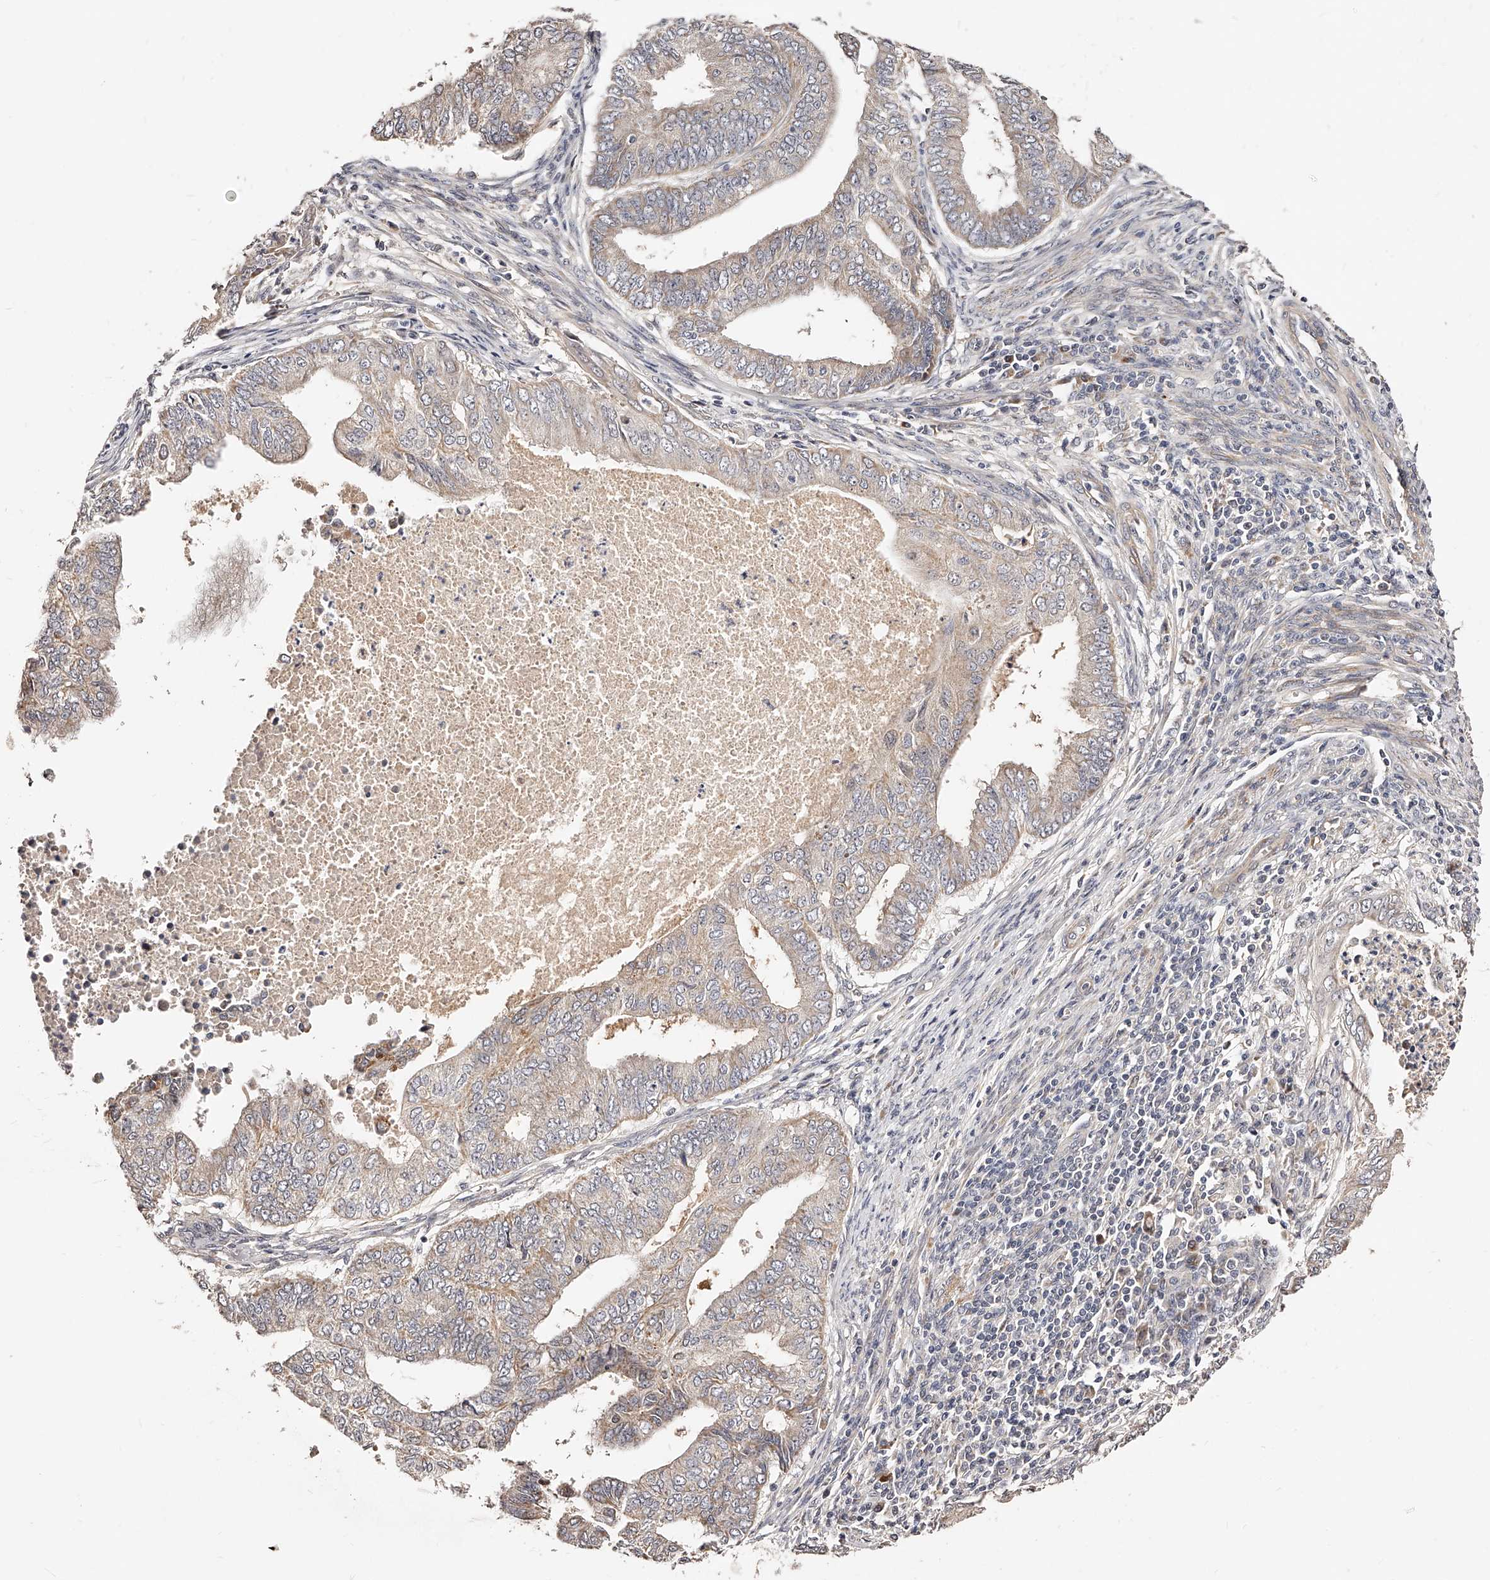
{"staining": {"intensity": "weak", "quantity": "<25%", "location": "cytoplasmic/membranous"}, "tissue": "endometrial cancer", "cell_type": "Tumor cells", "image_type": "cancer", "snomed": [{"axis": "morphology", "description": "Polyp, NOS"}, {"axis": "morphology", "description": "Adenocarcinoma, NOS"}, {"axis": "morphology", "description": "Adenoma, NOS"}, {"axis": "topography", "description": "Endometrium"}], "caption": "An immunohistochemistry (IHC) micrograph of endometrial adenocarcinoma is shown. There is no staining in tumor cells of endometrial adenocarcinoma.", "gene": "ZNF502", "patient": {"sex": "female", "age": 79}}